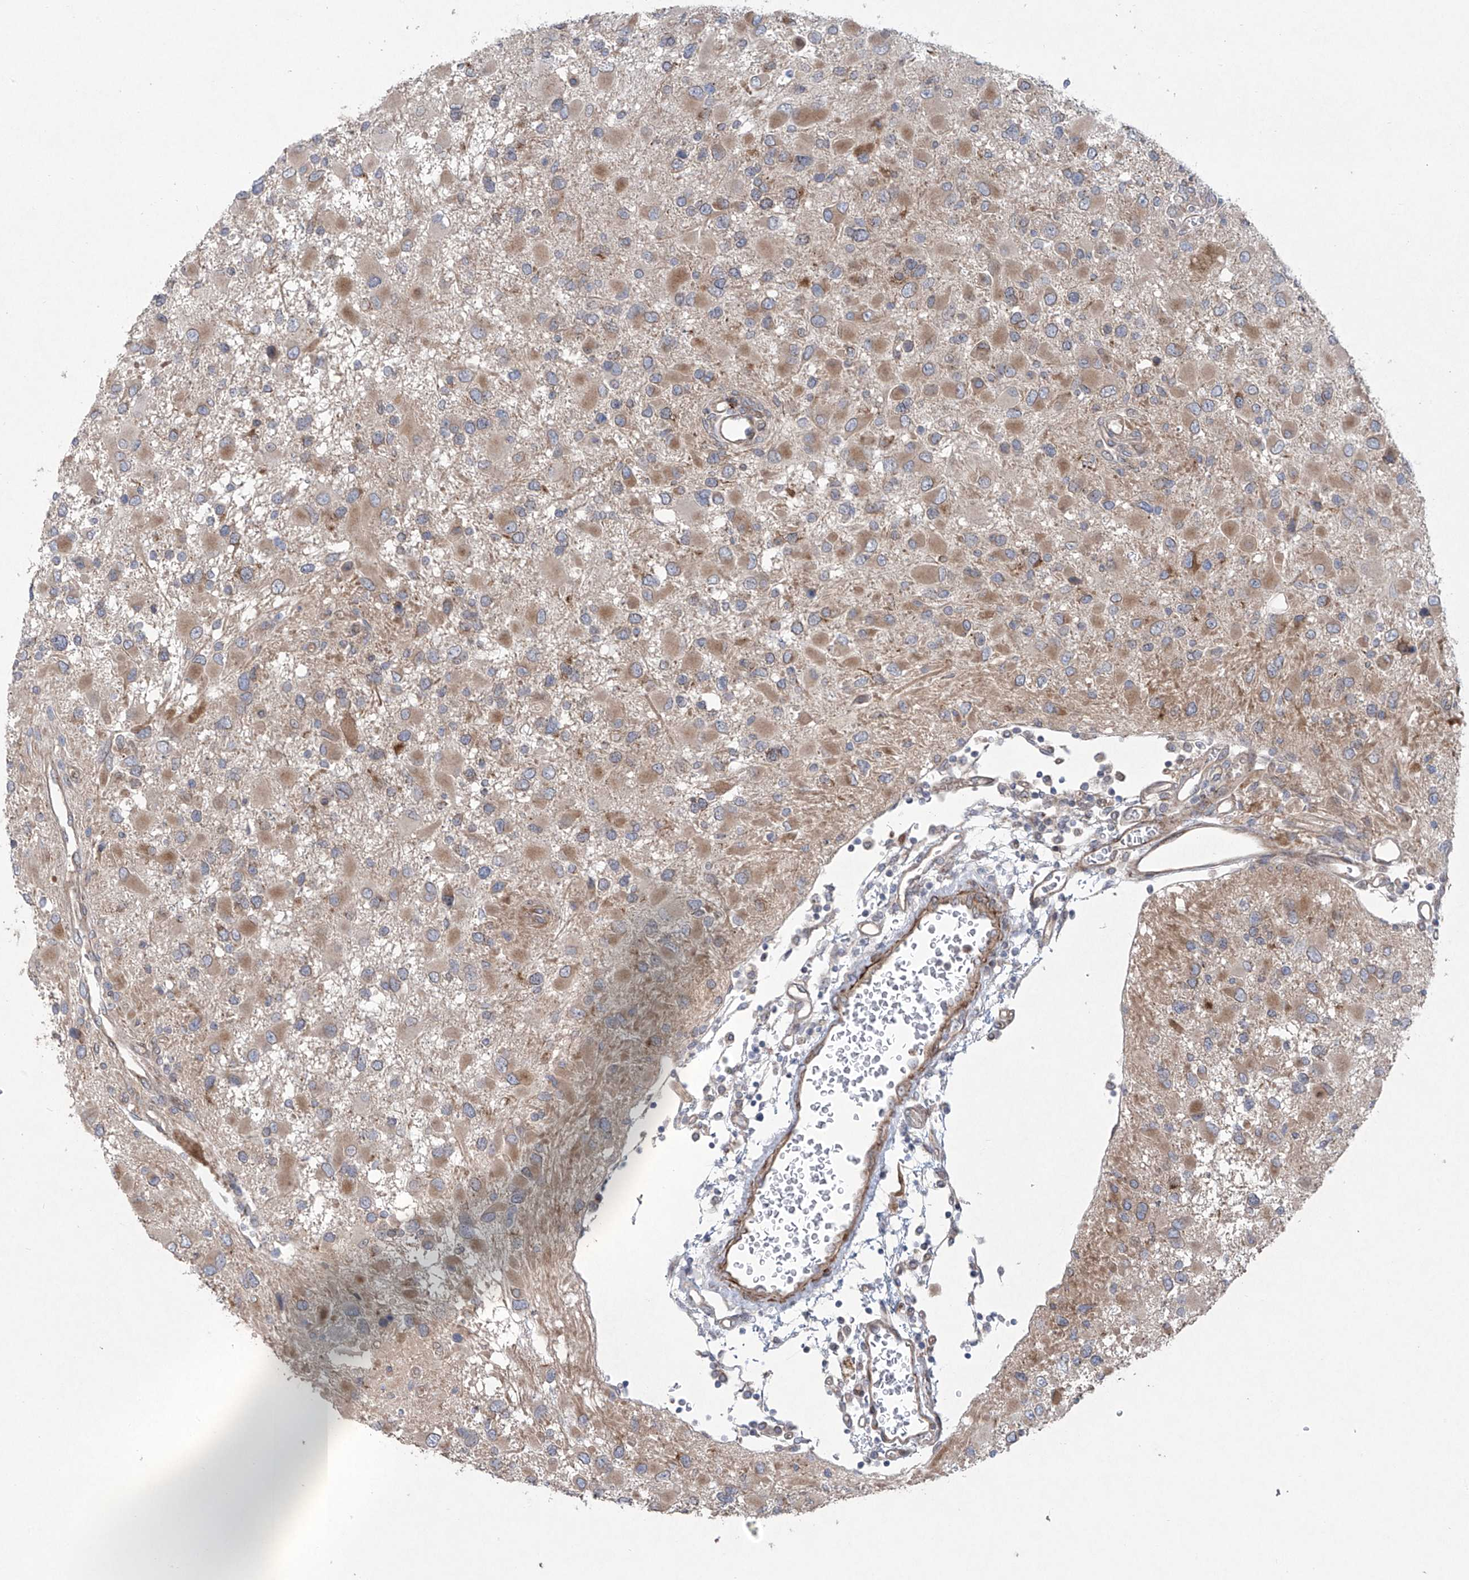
{"staining": {"intensity": "moderate", "quantity": "25%-75%", "location": "cytoplasmic/membranous"}, "tissue": "glioma", "cell_type": "Tumor cells", "image_type": "cancer", "snomed": [{"axis": "morphology", "description": "Glioma, malignant, High grade"}, {"axis": "topography", "description": "Brain"}], "caption": "An IHC image of neoplastic tissue is shown. Protein staining in brown shows moderate cytoplasmic/membranous positivity in glioma within tumor cells. (DAB = brown stain, brightfield microscopy at high magnification).", "gene": "KLC4", "patient": {"sex": "male", "age": 53}}